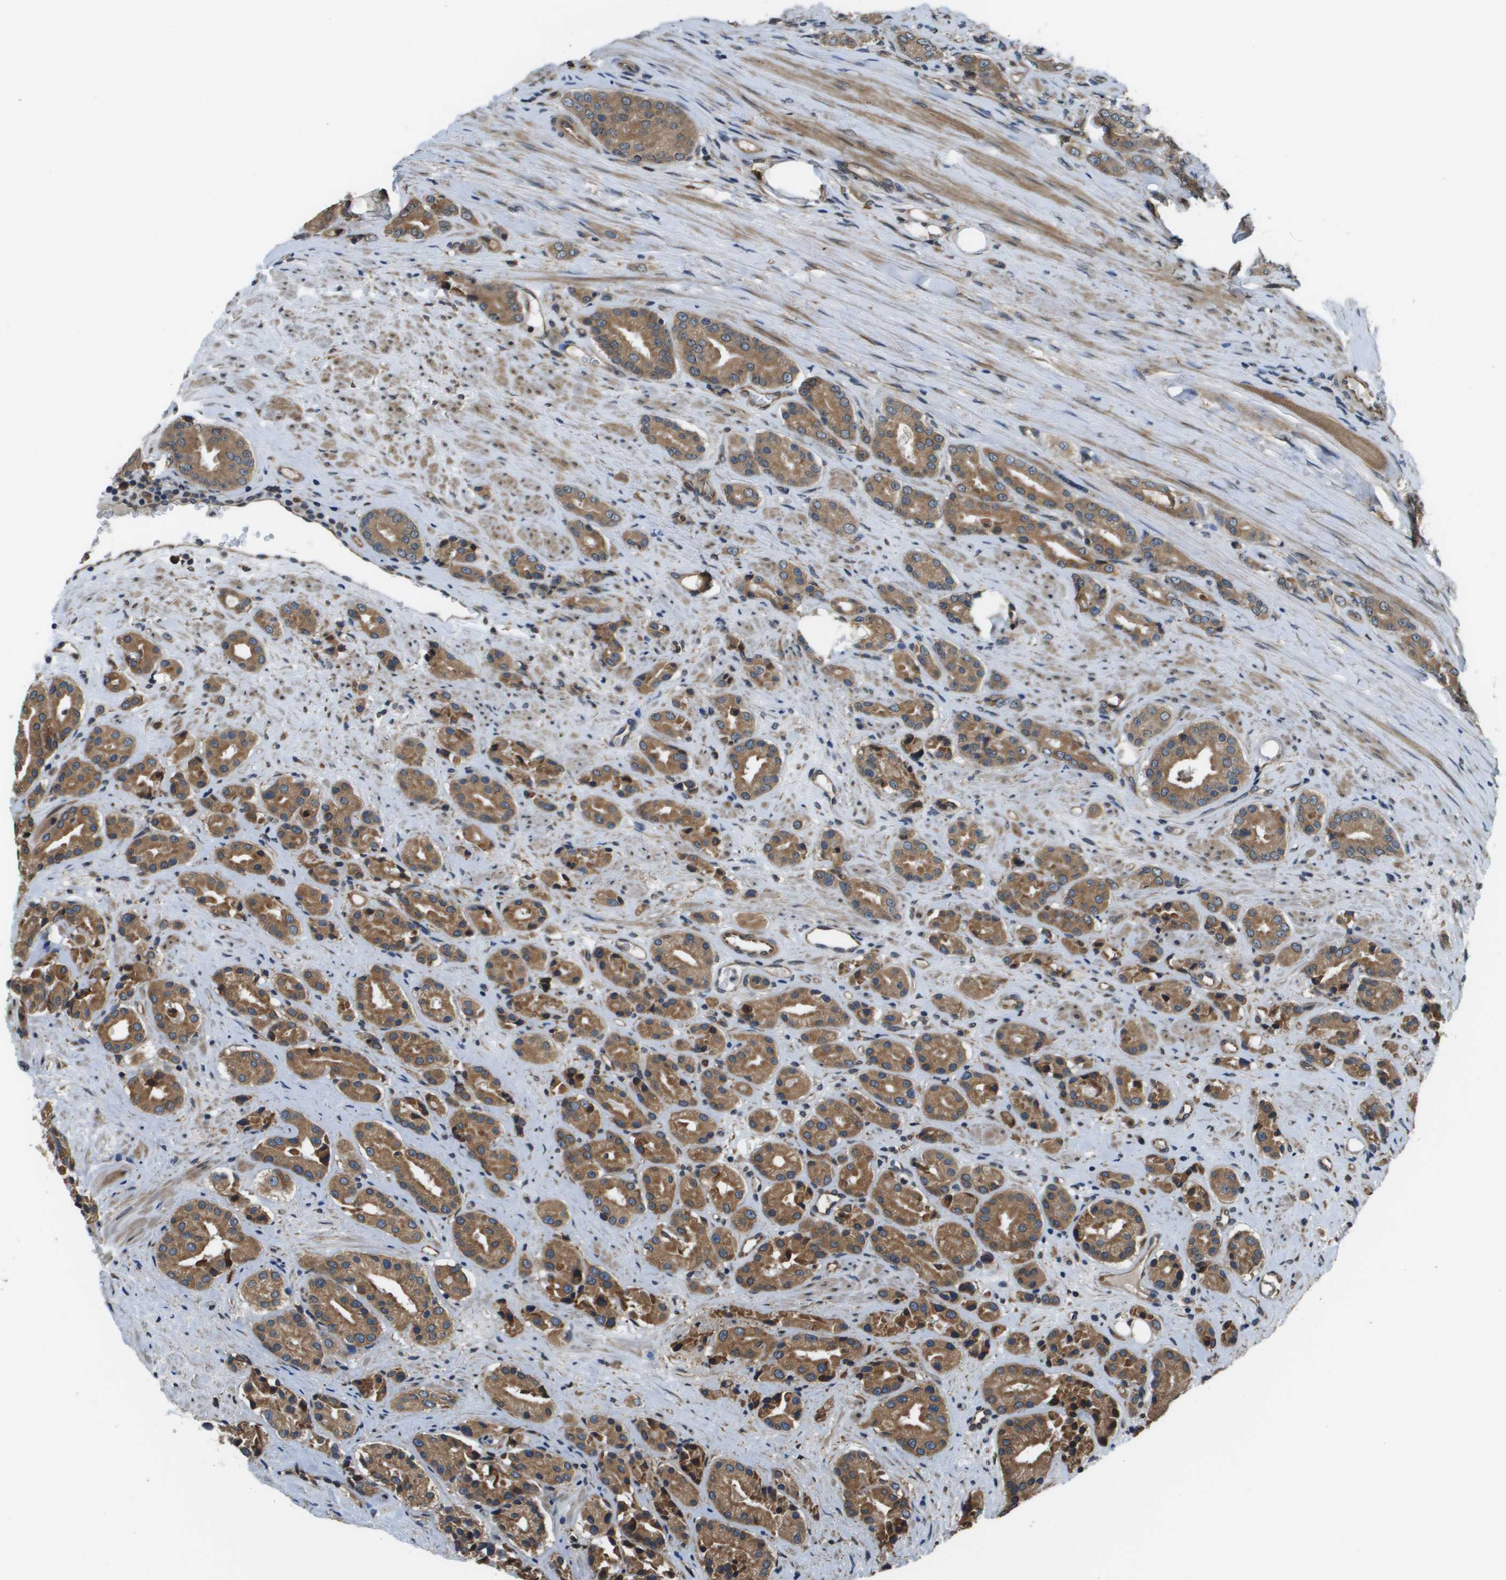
{"staining": {"intensity": "moderate", "quantity": ">75%", "location": "cytoplasmic/membranous"}, "tissue": "prostate cancer", "cell_type": "Tumor cells", "image_type": "cancer", "snomed": [{"axis": "morphology", "description": "Adenocarcinoma, High grade"}, {"axis": "topography", "description": "Prostate"}], "caption": "Immunohistochemistry of prostate high-grade adenocarcinoma reveals medium levels of moderate cytoplasmic/membranous positivity in approximately >75% of tumor cells. Immunohistochemistry (ihc) stains the protein of interest in brown and the nuclei are stained blue.", "gene": "SEC62", "patient": {"sex": "male", "age": 71}}